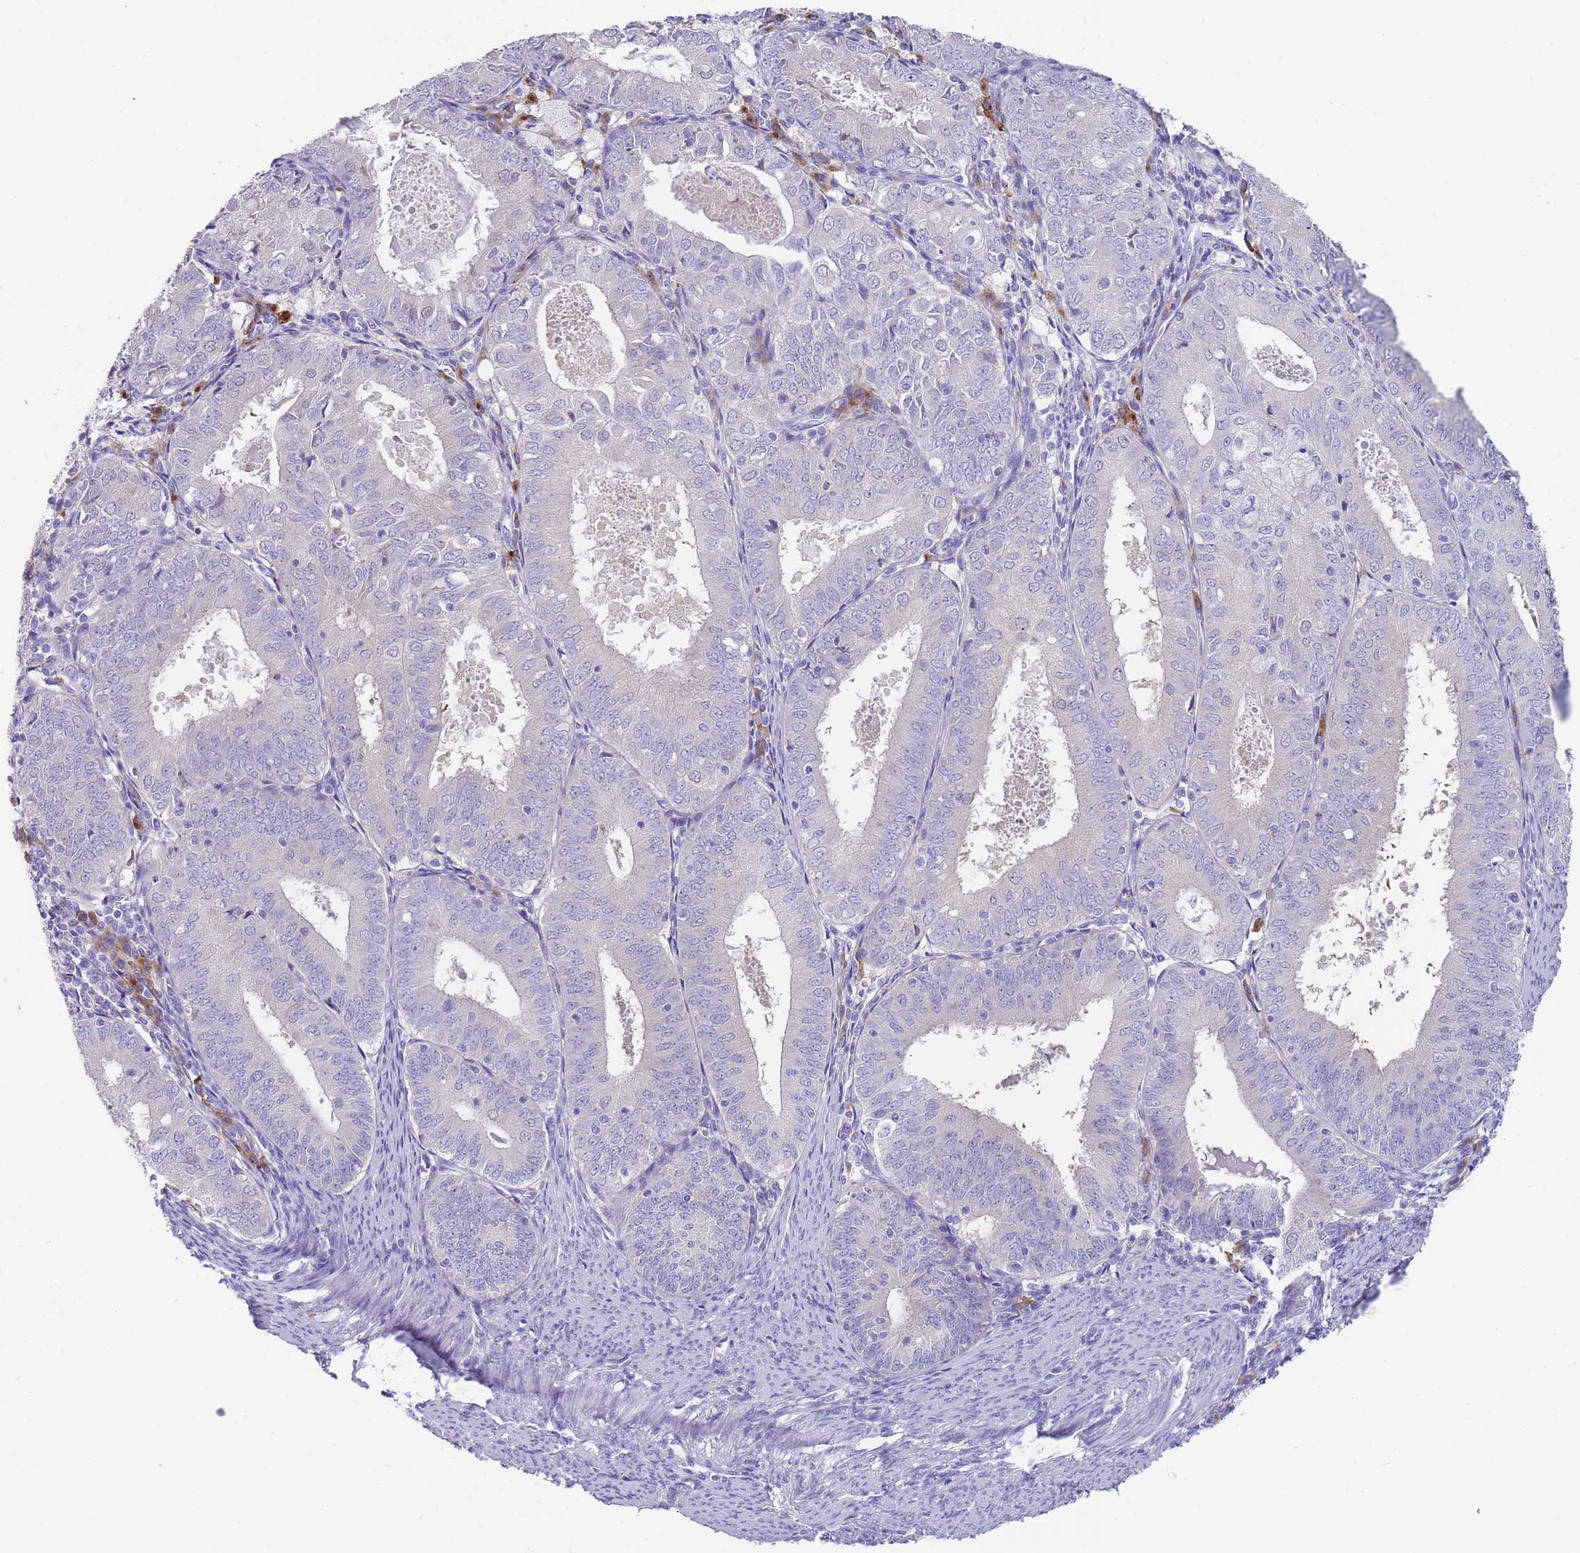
{"staining": {"intensity": "negative", "quantity": "none", "location": "none"}, "tissue": "endometrial cancer", "cell_type": "Tumor cells", "image_type": "cancer", "snomed": [{"axis": "morphology", "description": "Adenocarcinoma, NOS"}, {"axis": "topography", "description": "Endometrium"}], "caption": "A micrograph of endometrial adenocarcinoma stained for a protein displays no brown staining in tumor cells.", "gene": "TYW1", "patient": {"sex": "female", "age": 57}}